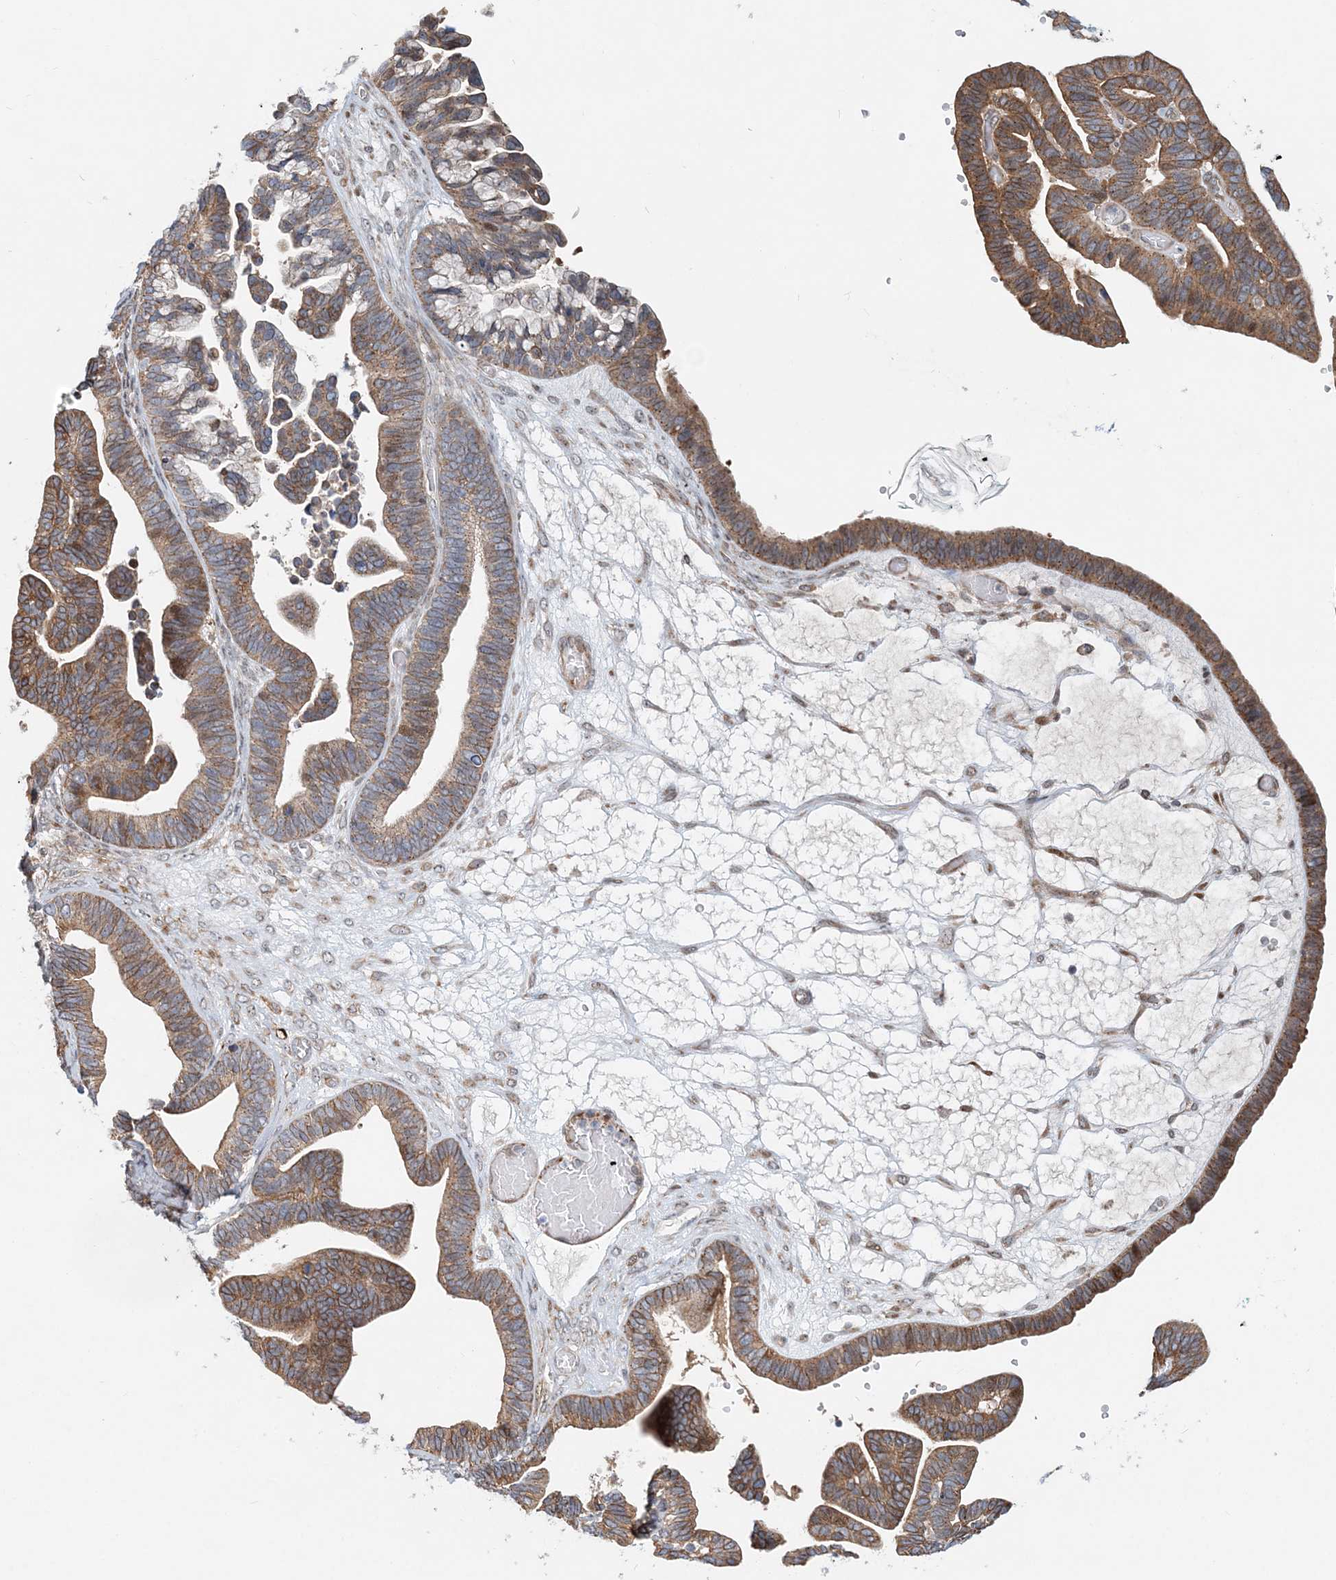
{"staining": {"intensity": "moderate", "quantity": ">75%", "location": "cytoplasmic/membranous"}, "tissue": "ovarian cancer", "cell_type": "Tumor cells", "image_type": "cancer", "snomed": [{"axis": "morphology", "description": "Cystadenocarcinoma, serous, NOS"}, {"axis": "topography", "description": "Ovary"}], "caption": "Ovarian cancer (serous cystadenocarcinoma) stained with a brown dye displays moderate cytoplasmic/membranous positive staining in about >75% of tumor cells.", "gene": "CXXC5", "patient": {"sex": "female", "age": 56}}